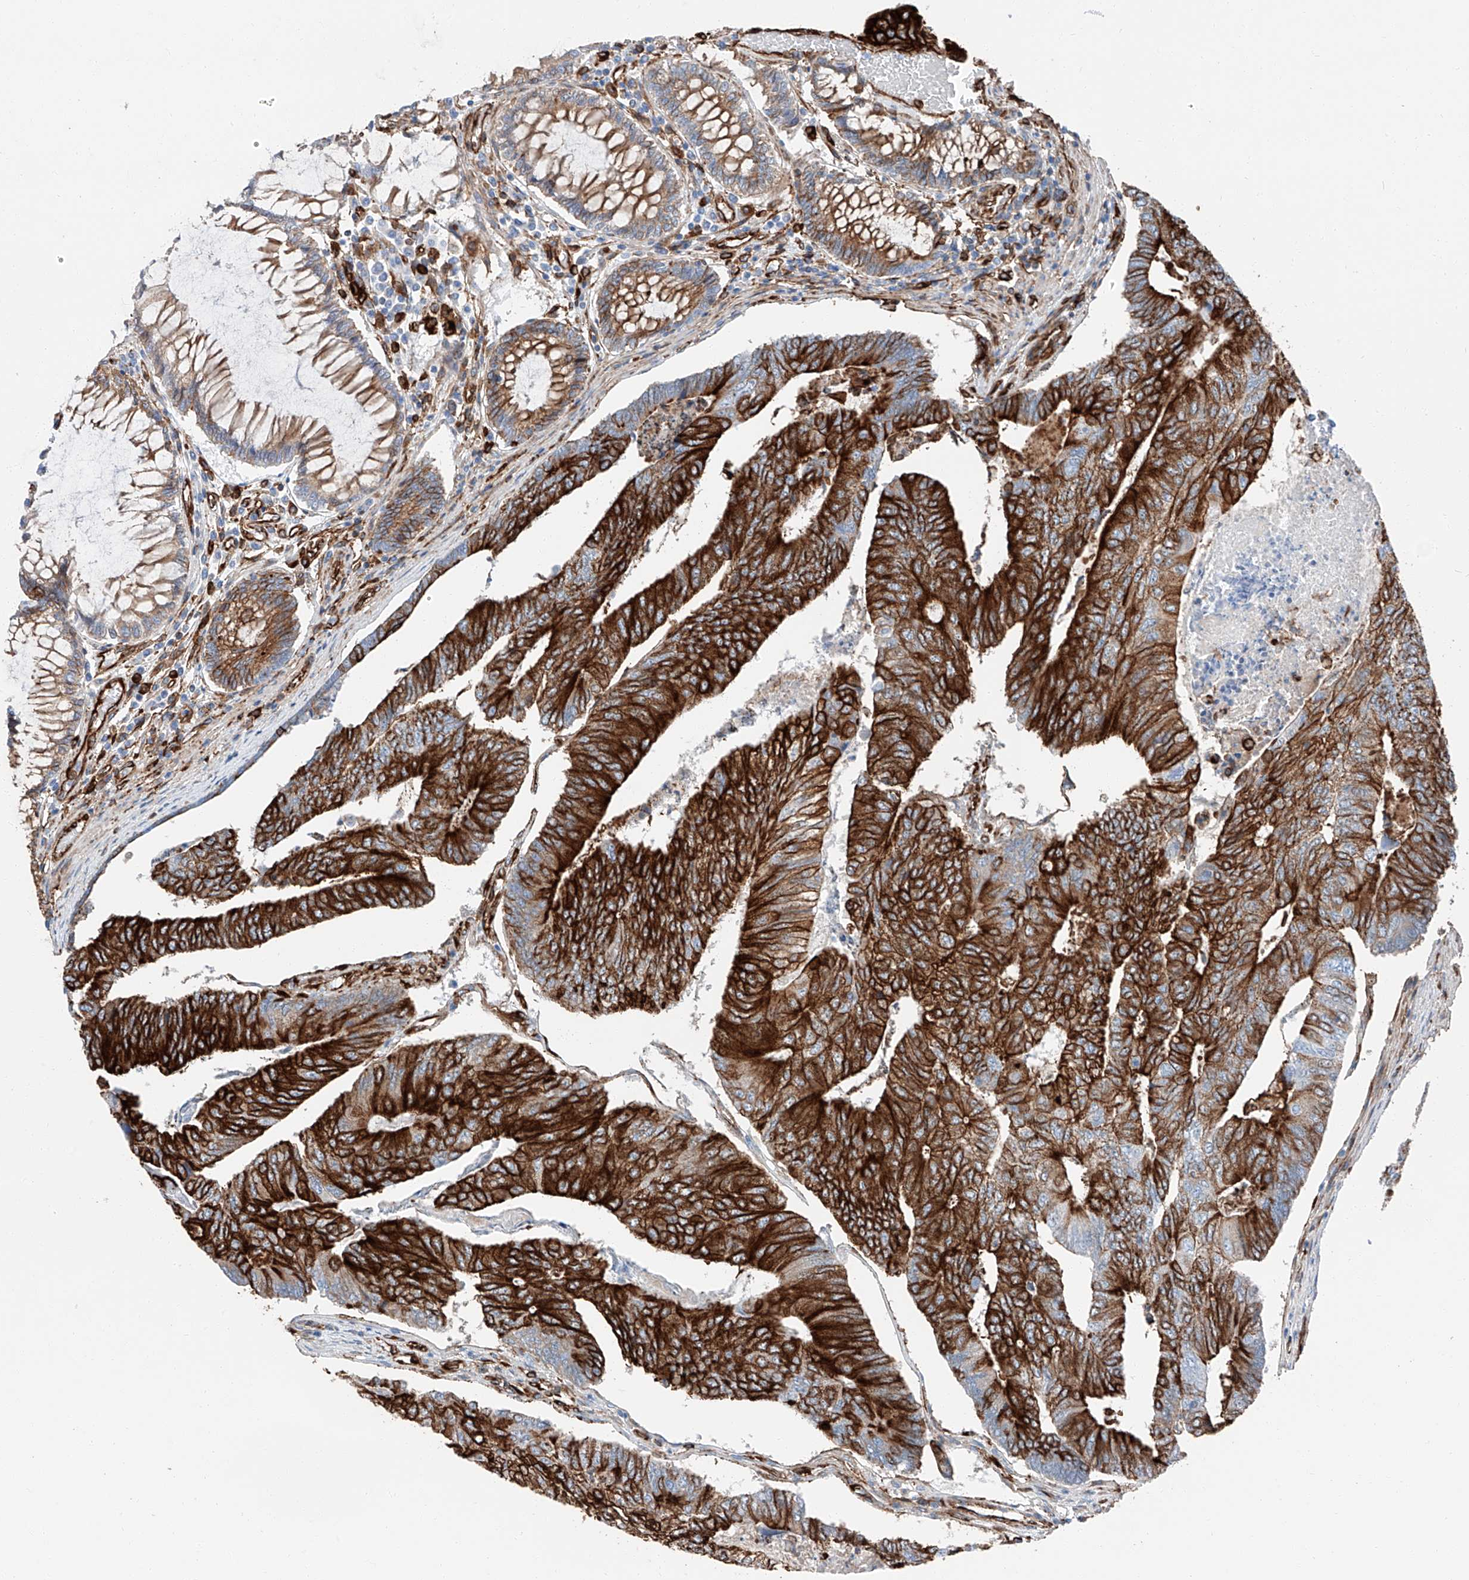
{"staining": {"intensity": "strong", "quantity": ">75%", "location": "cytoplasmic/membranous"}, "tissue": "colorectal cancer", "cell_type": "Tumor cells", "image_type": "cancer", "snomed": [{"axis": "morphology", "description": "Adenocarcinoma, NOS"}, {"axis": "topography", "description": "Colon"}], "caption": "Strong cytoplasmic/membranous expression is seen in approximately >75% of tumor cells in adenocarcinoma (colorectal).", "gene": "ZNF804A", "patient": {"sex": "female", "age": 67}}